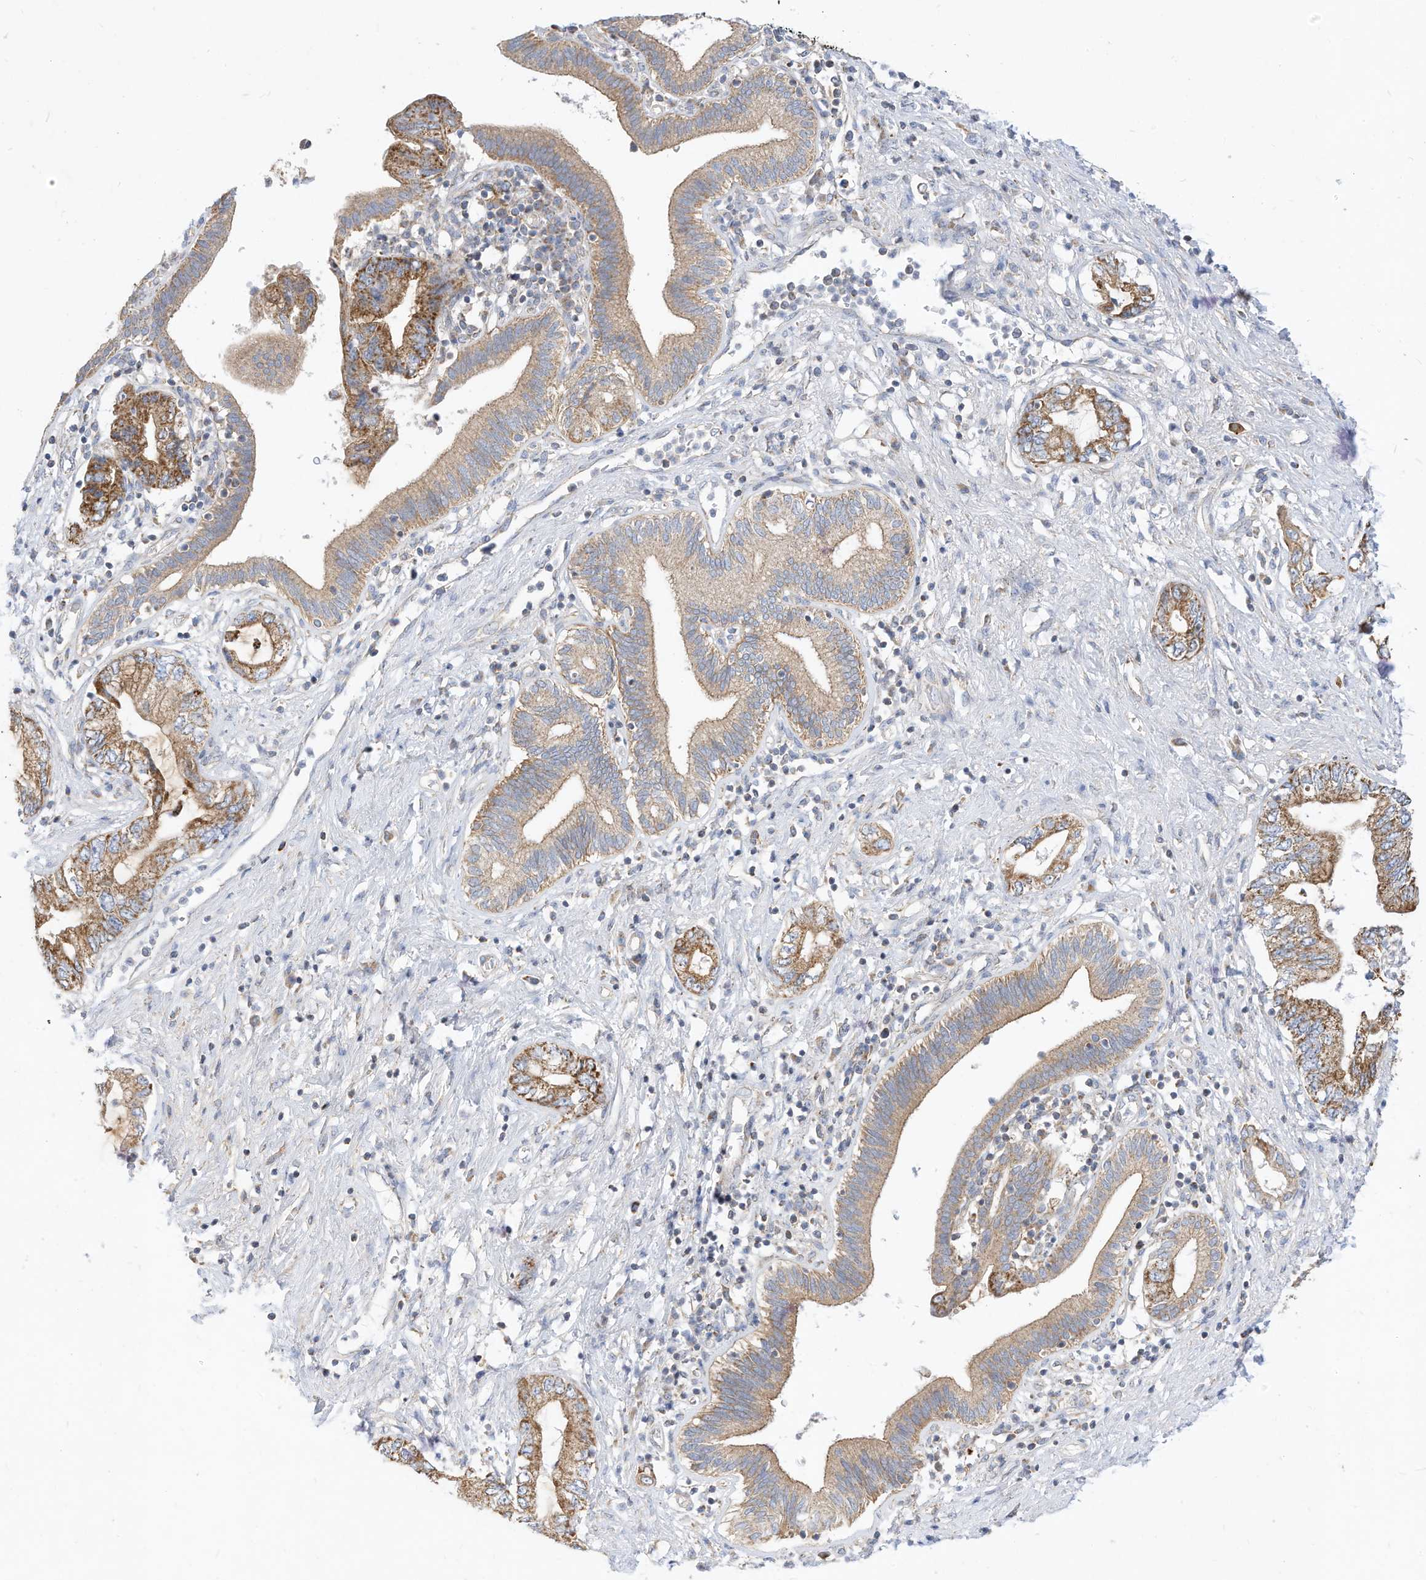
{"staining": {"intensity": "moderate", "quantity": ">75%", "location": "cytoplasmic/membranous"}, "tissue": "pancreatic cancer", "cell_type": "Tumor cells", "image_type": "cancer", "snomed": [{"axis": "morphology", "description": "Adenocarcinoma, NOS"}, {"axis": "topography", "description": "Pancreas"}], "caption": "Immunohistochemistry (IHC) image of pancreatic cancer stained for a protein (brown), which displays medium levels of moderate cytoplasmic/membranous staining in about >75% of tumor cells.", "gene": "RHOH", "patient": {"sex": "female", "age": 73}}